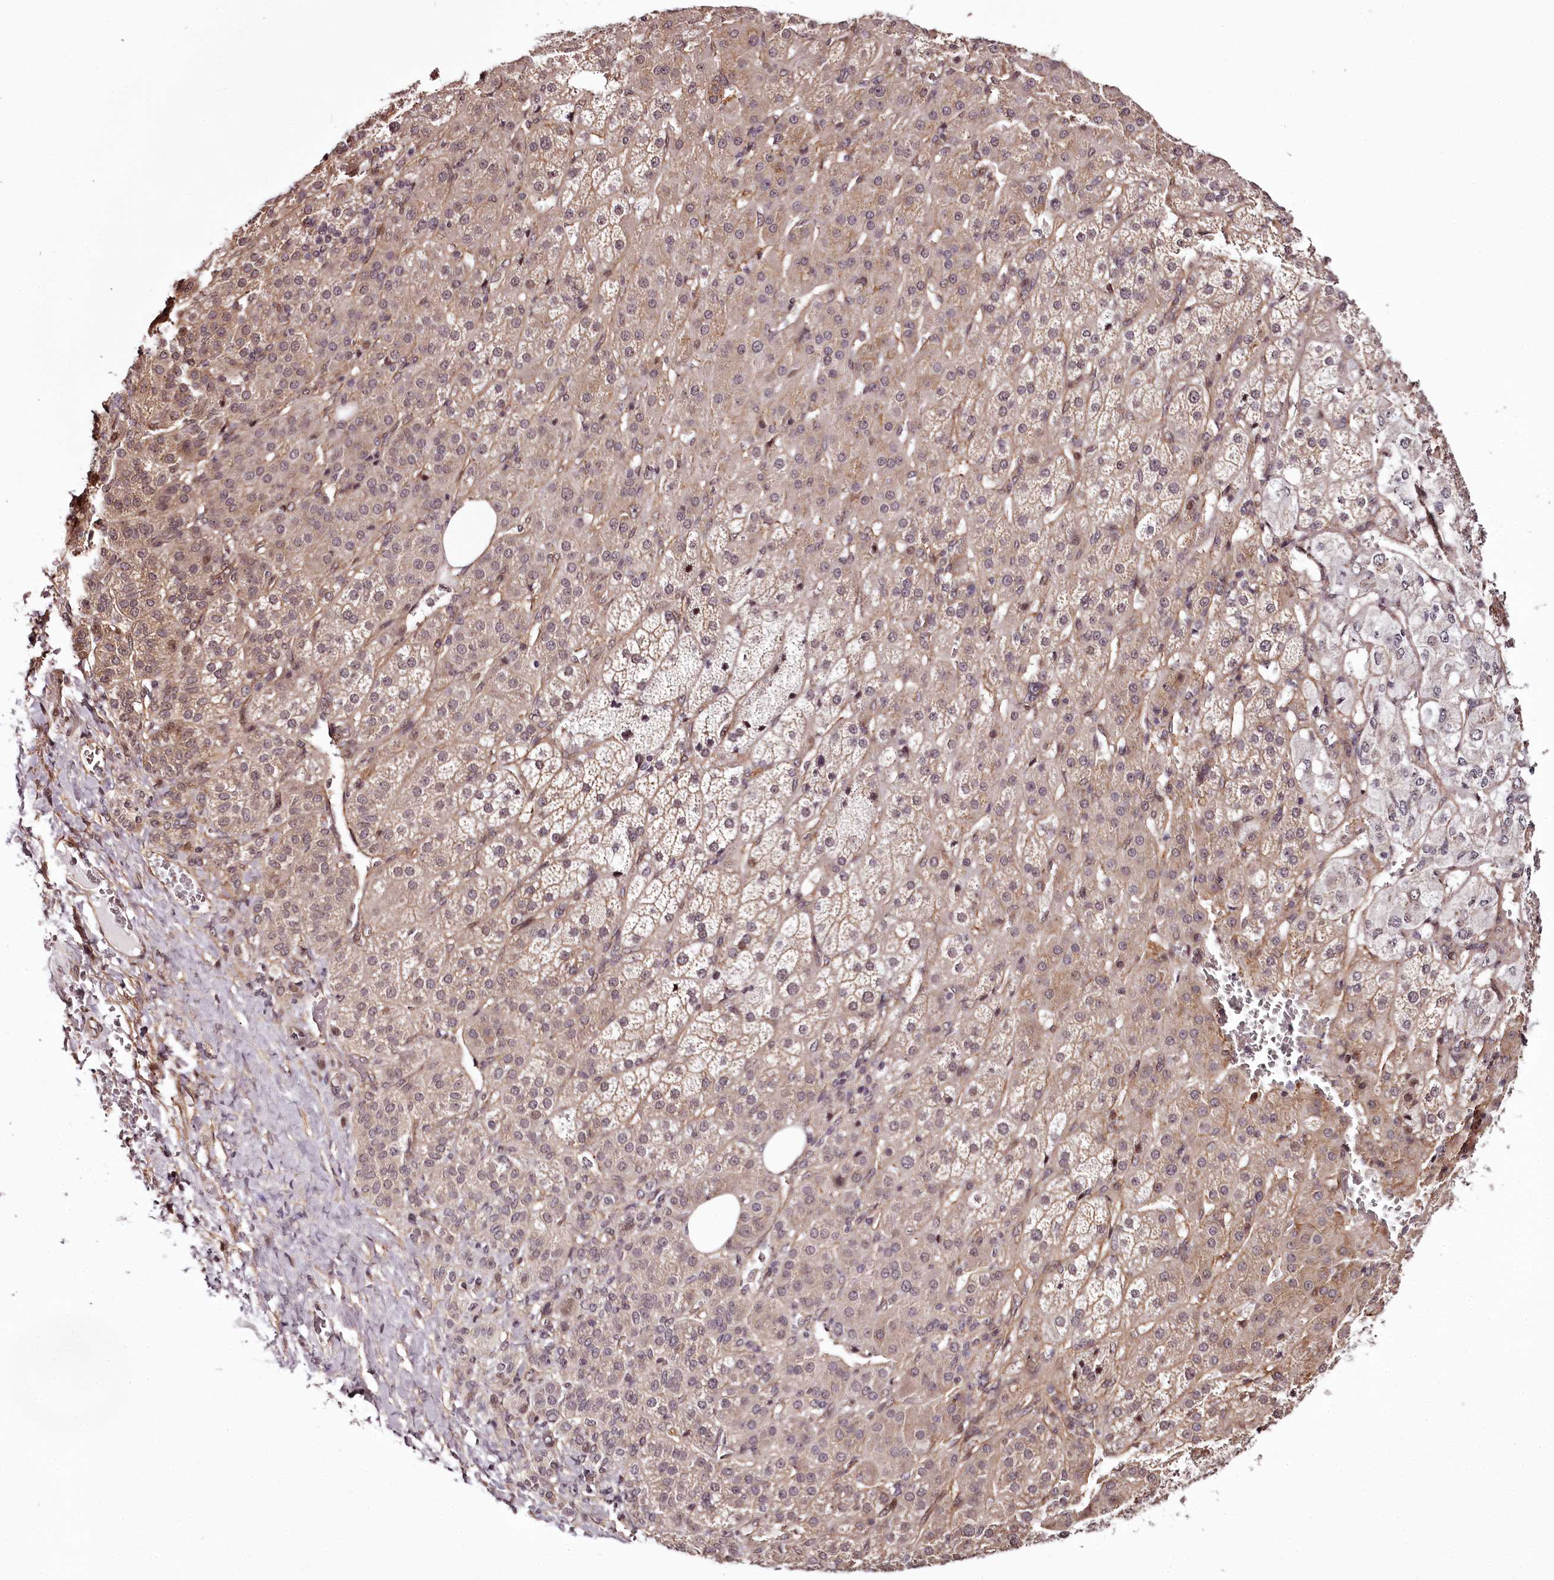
{"staining": {"intensity": "moderate", "quantity": ">75%", "location": "cytoplasmic/membranous,nuclear"}, "tissue": "adrenal gland", "cell_type": "Glandular cells", "image_type": "normal", "snomed": [{"axis": "morphology", "description": "Normal tissue, NOS"}, {"axis": "topography", "description": "Adrenal gland"}], "caption": "Benign adrenal gland exhibits moderate cytoplasmic/membranous,nuclear staining in about >75% of glandular cells (DAB IHC, brown staining for protein, blue staining for nuclei)..", "gene": "TTC33", "patient": {"sex": "female", "age": 57}}